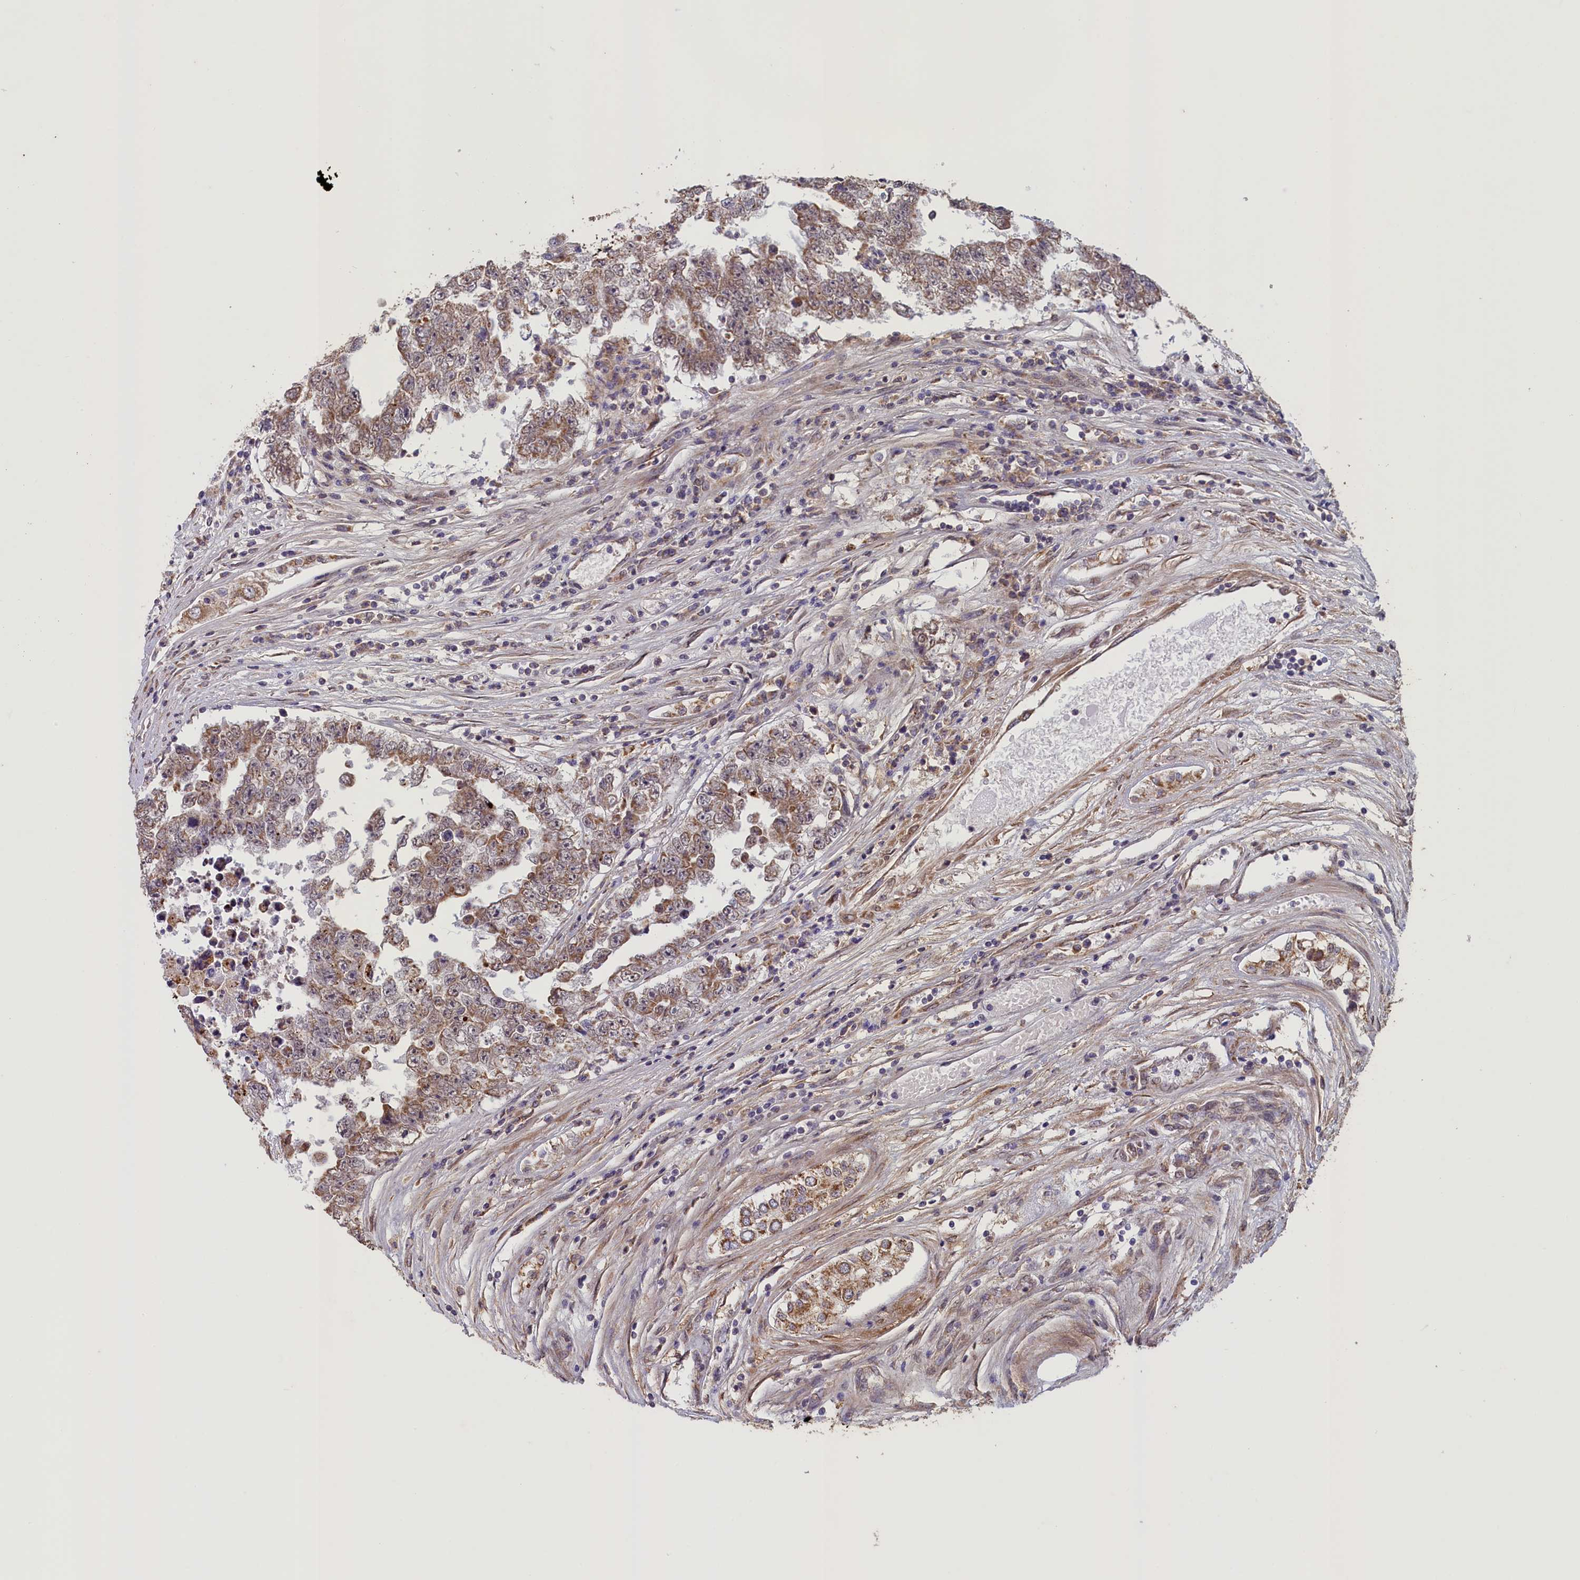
{"staining": {"intensity": "moderate", "quantity": ">75%", "location": "cytoplasmic/membranous"}, "tissue": "testis cancer", "cell_type": "Tumor cells", "image_type": "cancer", "snomed": [{"axis": "morphology", "description": "Carcinoma, Embryonal, NOS"}, {"axis": "topography", "description": "Testis"}], "caption": "Tumor cells exhibit medium levels of moderate cytoplasmic/membranous positivity in about >75% of cells in human embryonal carcinoma (testis).", "gene": "ACAD8", "patient": {"sex": "male", "age": 25}}